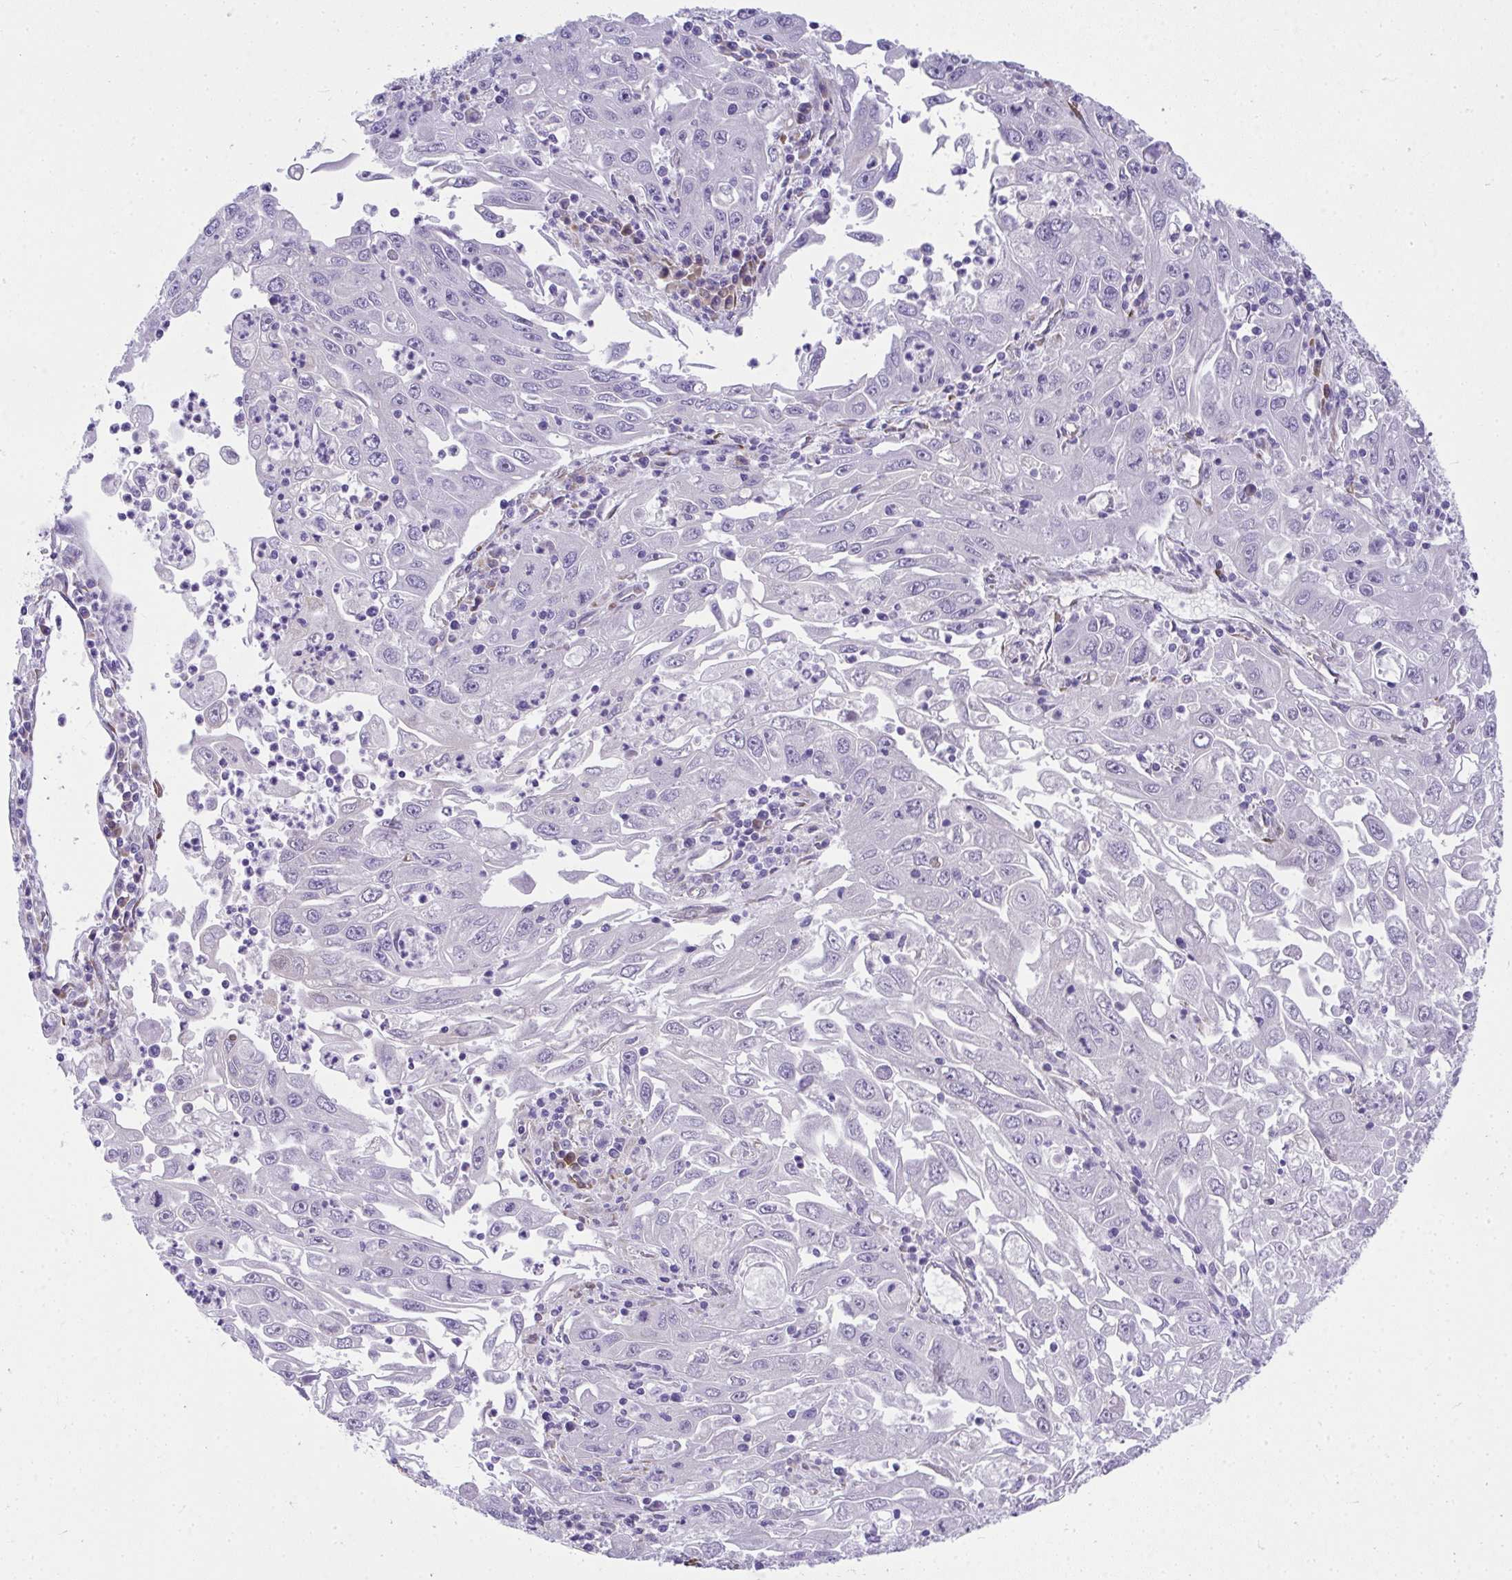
{"staining": {"intensity": "negative", "quantity": "none", "location": "none"}, "tissue": "endometrial cancer", "cell_type": "Tumor cells", "image_type": "cancer", "snomed": [{"axis": "morphology", "description": "Adenocarcinoma, NOS"}, {"axis": "topography", "description": "Uterus"}], "caption": "High power microscopy histopathology image of an immunohistochemistry (IHC) image of adenocarcinoma (endometrial), revealing no significant expression in tumor cells.", "gene": "ADRA2C", "patient": {"sex": "female", "age": 62}}